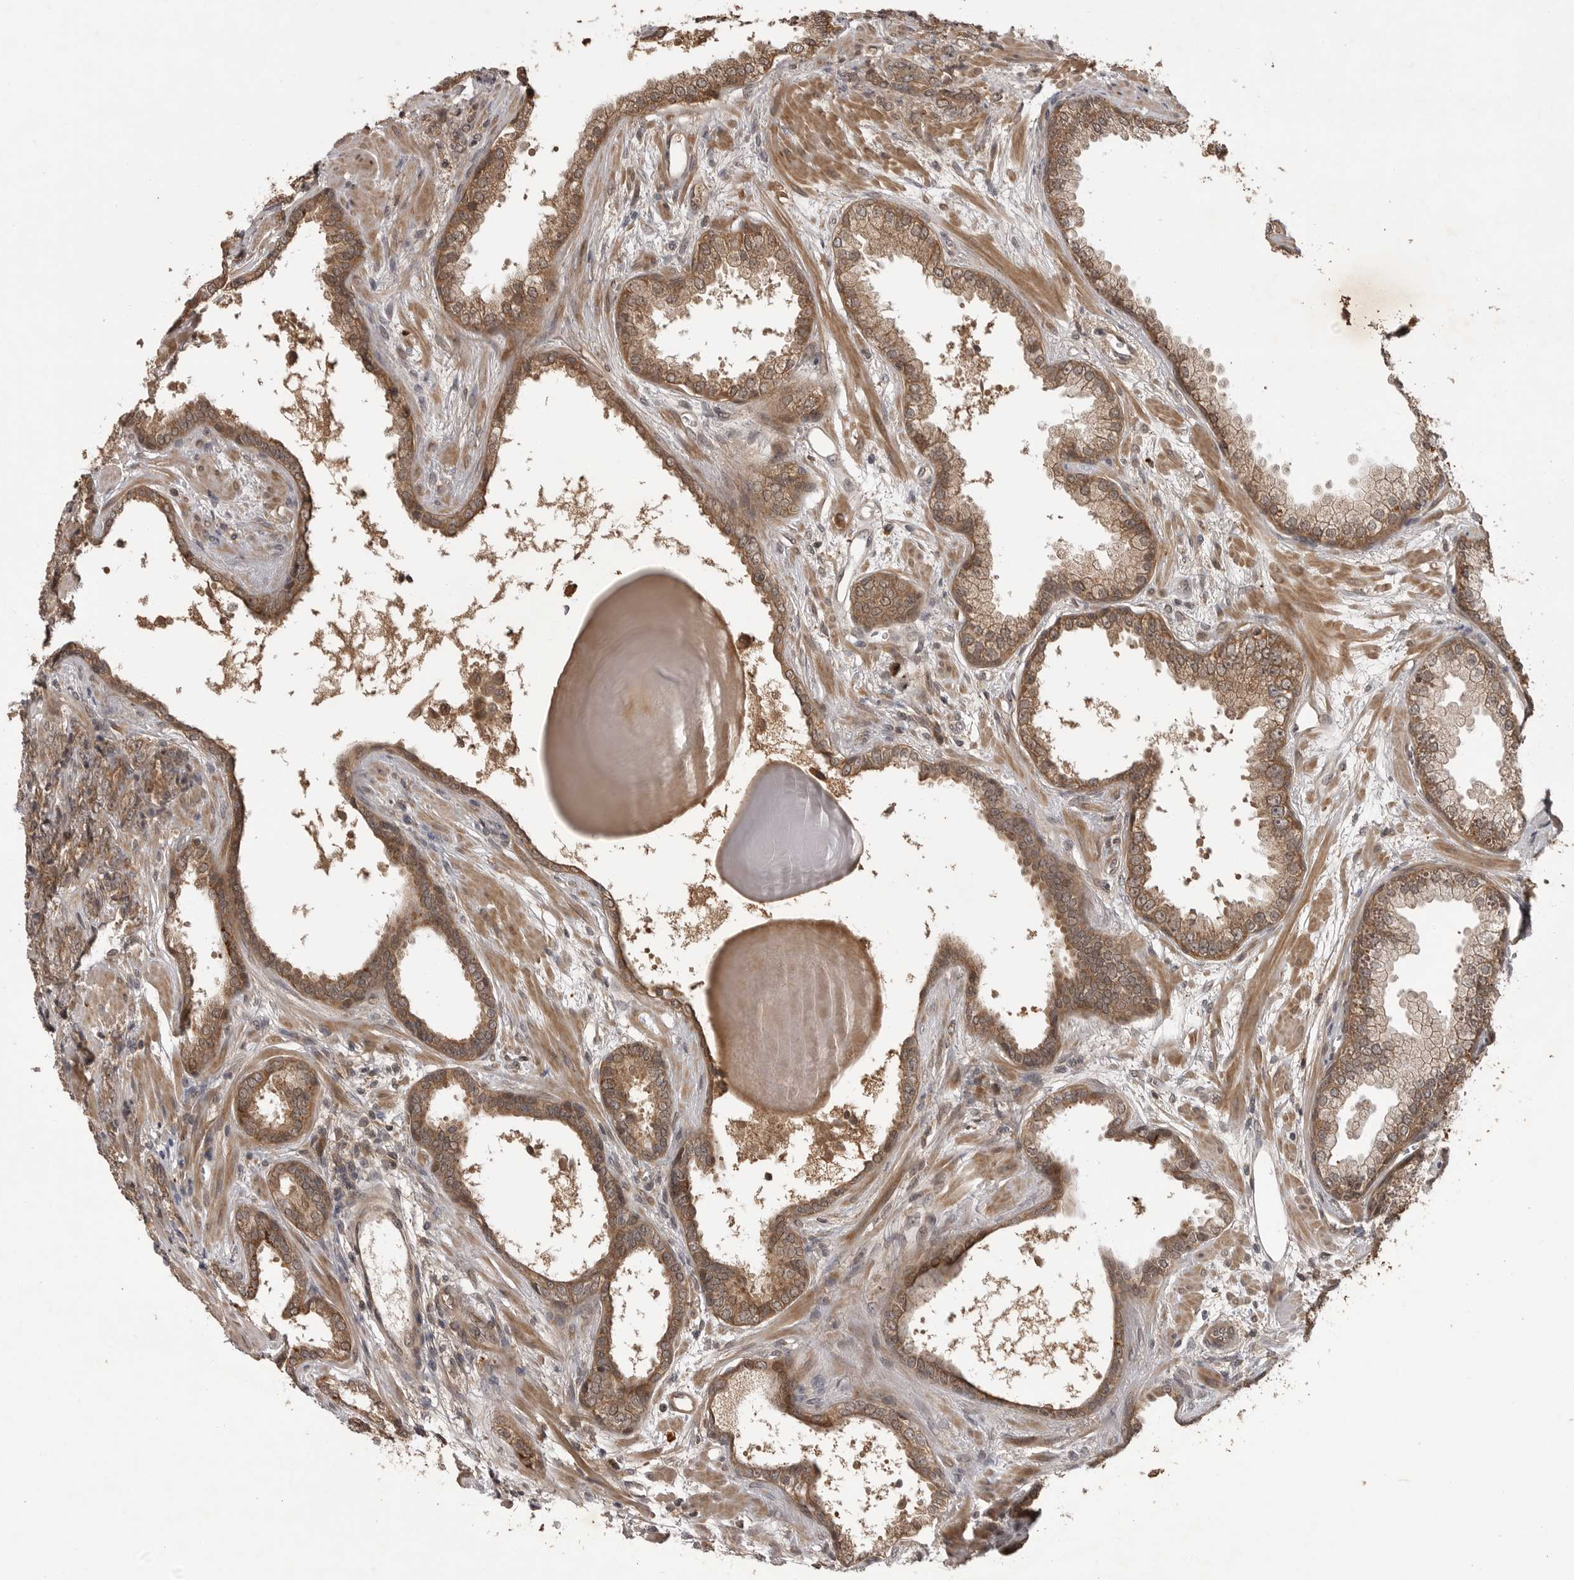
{"staining": {"intensity": "moderate", "quantity": ">75%", "location": "cytoplasmic/membranous"}, "tissue": "prostate cancer", "cell_type": "Tumor cells", "image_type": "cancer", "snomed": [{"axis": "morphology", "description": "Adenocarcinoma, High grade"}, {"axis": "topography", "description": "Prostate"}], "caption": "Immunohistochemical staining of human prostate high-grade adenocarcinoma displays medium levels of moderate cytoplasmic/membranous protein staining in approximately >75% of tumor cells. The protein is shown in brown color, while the nuclei are stained blue.", "gene": "AKAP7", "patient": {"sex": "male", "age": 62}}